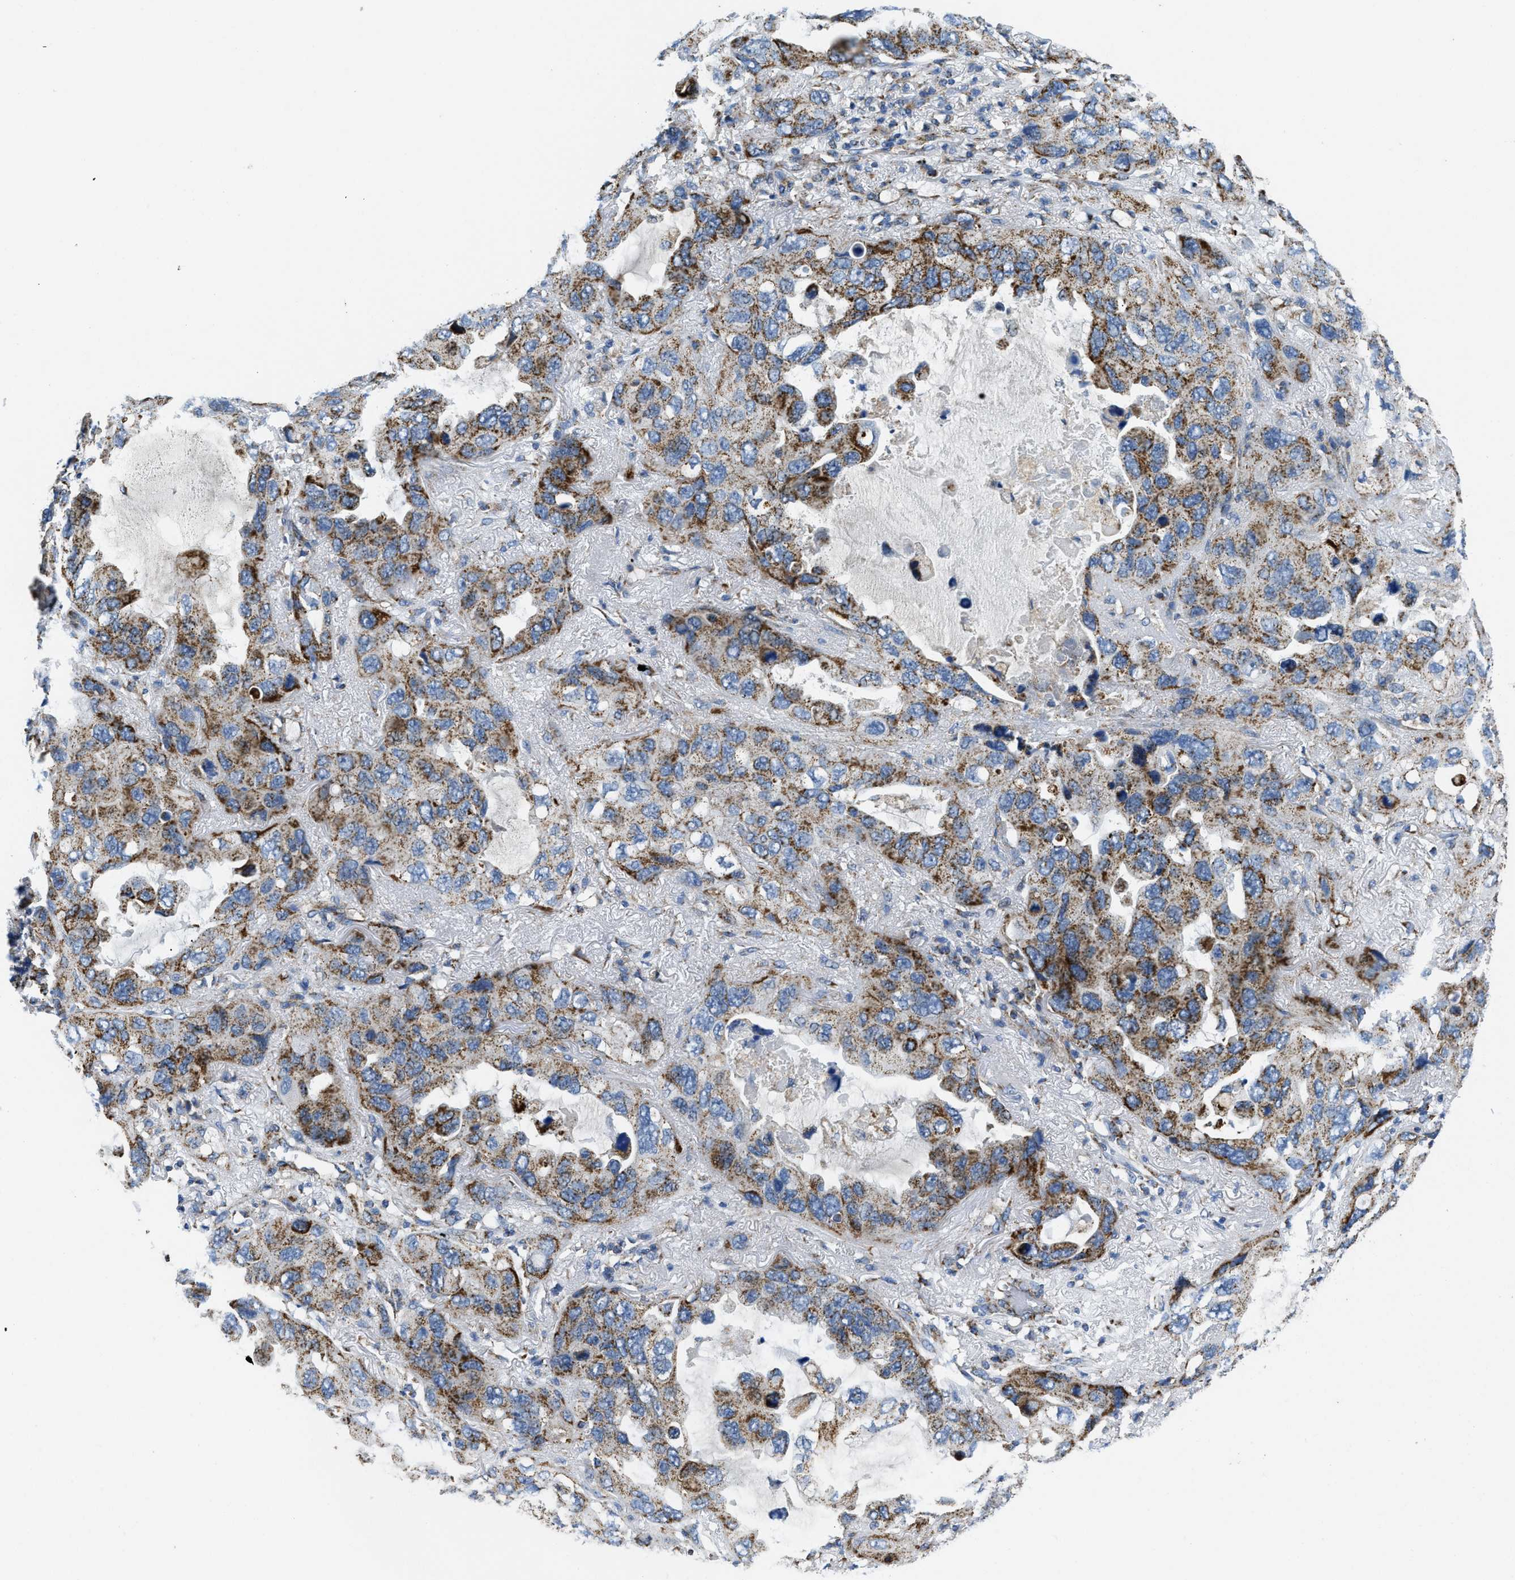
{"staining": {"intensity": "moderate", "quantity": "25%-75%", "location": "cytoplasmic/membranous"}, "tissue": "lung cancer", "cell_type": "Tumor cells", "image_type": "cancer", "snomed": [{"axis": "morphology", "description": "Squamous cell carcinoma, NOS"}, {"axis": "topography", "description": "Lung"}], "caption": "The micrograph reveals immunohistochemical staining of lung cancer (squamous cell carcinoma). There is moderate cytoplasmic/membranous expression is appreciated in approximately 25%-75% of tumor cells. (Brightfield microscopy of DAB IHC at high magnification).", "gene": "STK33", "patient": {"sex": "female", "age": 73}}